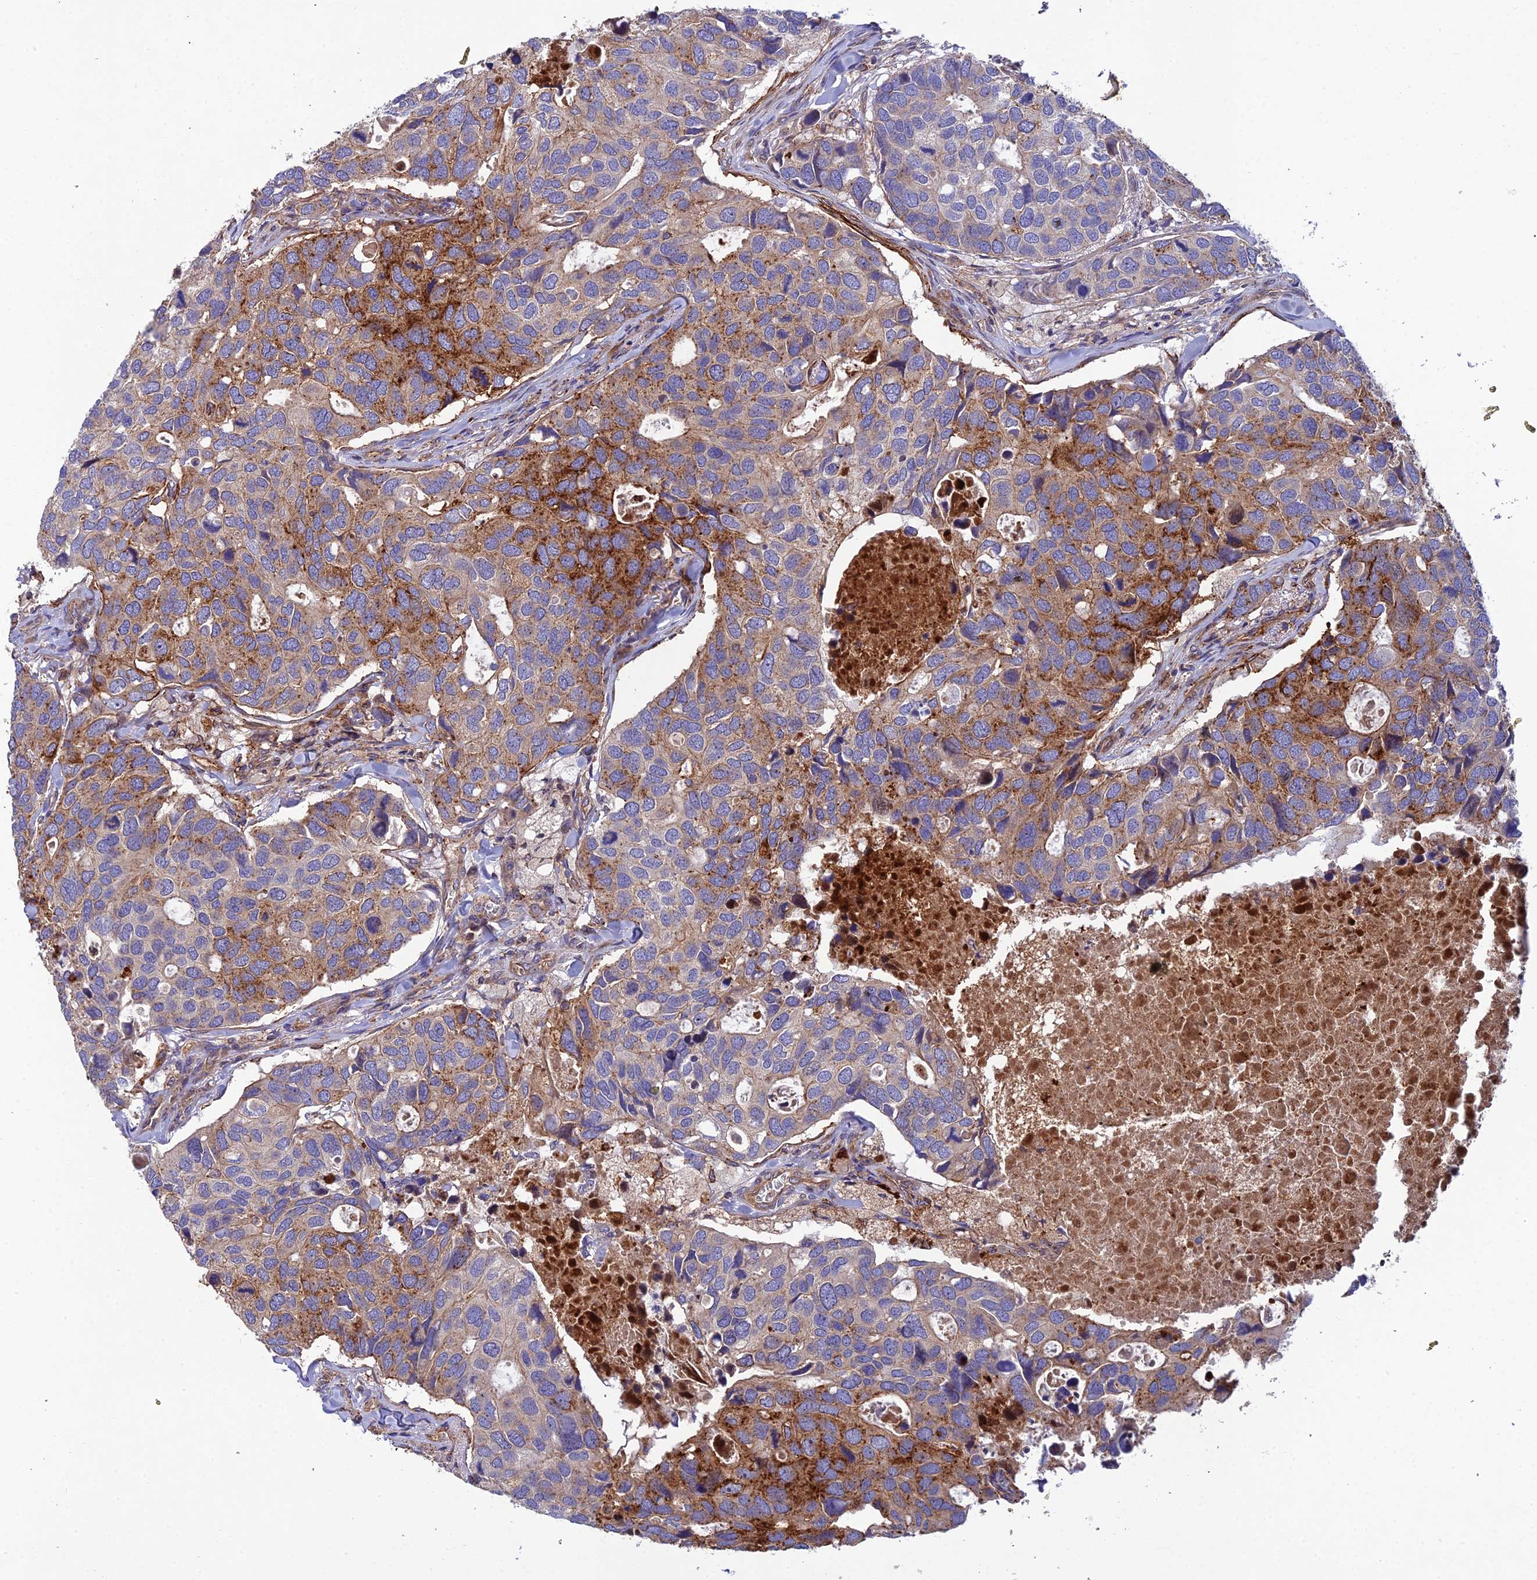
{"staining": {"intensity": "strong", "quantity": "<25%", "location": "cytoplasmic/membranous"}, "tissue": "breast cancer", "cell_type": "Tumor cells", "image_type": "cancer", "snomed": [{"axis": "morphology", "description": "Duct carcinoma"}, {"axis": "topography", "description": "Breast"}], "caption": "This is a photomicrograph of IHC staining of invasive ductal carcinoma (breast), which shows strong positivity in the cytoplasmic/membranous of tumor cells.", "gene": "RALGAPA2", "patient": {"sex": "female", "age": 83}}